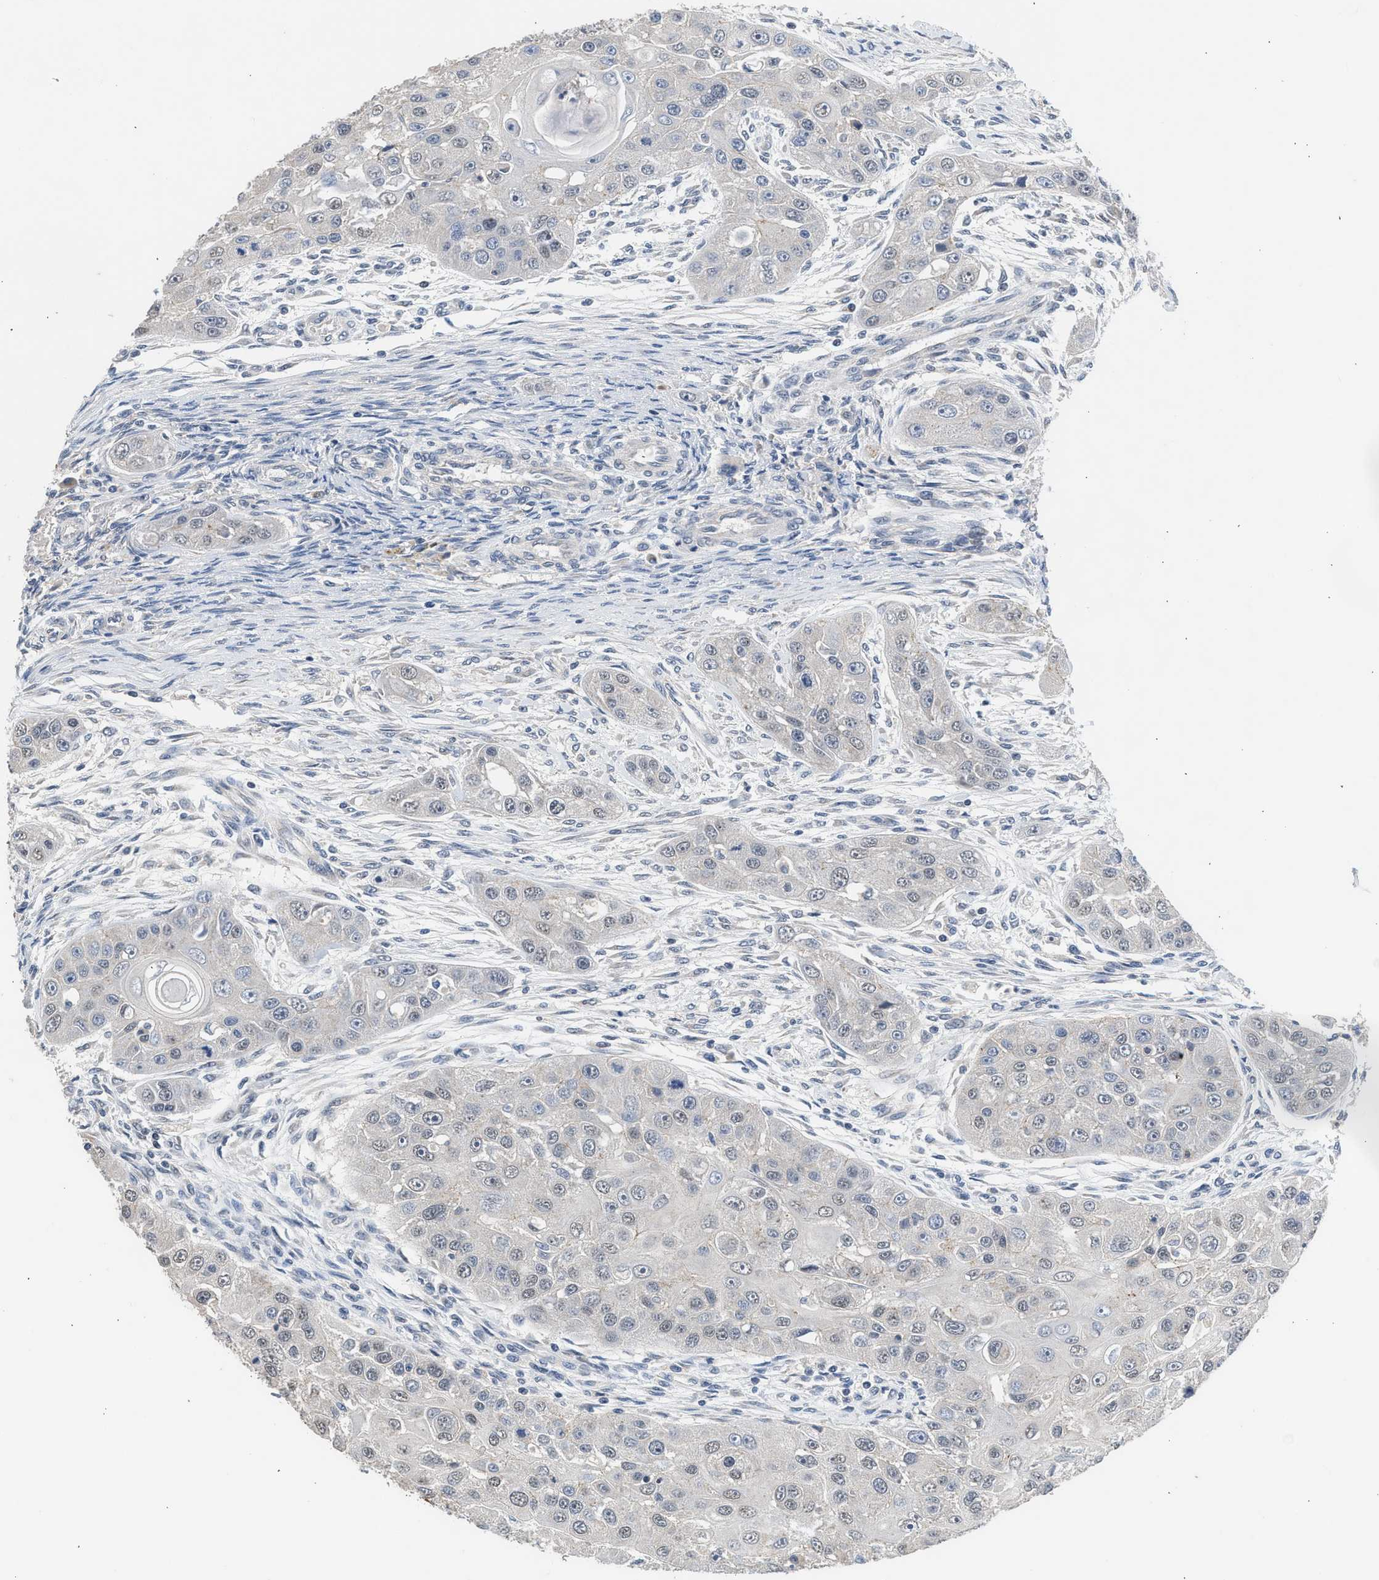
{"staining": {"intensity": "negative", "quantity": "none", "location": "none"}, "tissue": "head and neck cancer", "cell_type": "Tumor cells", "image_type": "cancer", "snomed": [{"axis": "morphology", "description": "Normal tissue, NOS"}, {"axis": "morphology", "description": "Squamous cell carcinoma, NOS"}, {"axis": "topography", "description": "Skeletal muscle"}, {"axis": "topography", "description": "Head-Neck"}], "caption": "Protein analysis of head and neck squamous cell carcinoma displays no significant staining in tumor cells.", "gene": "CSF3R", "patient": {"sex": "male", "age": 51}}